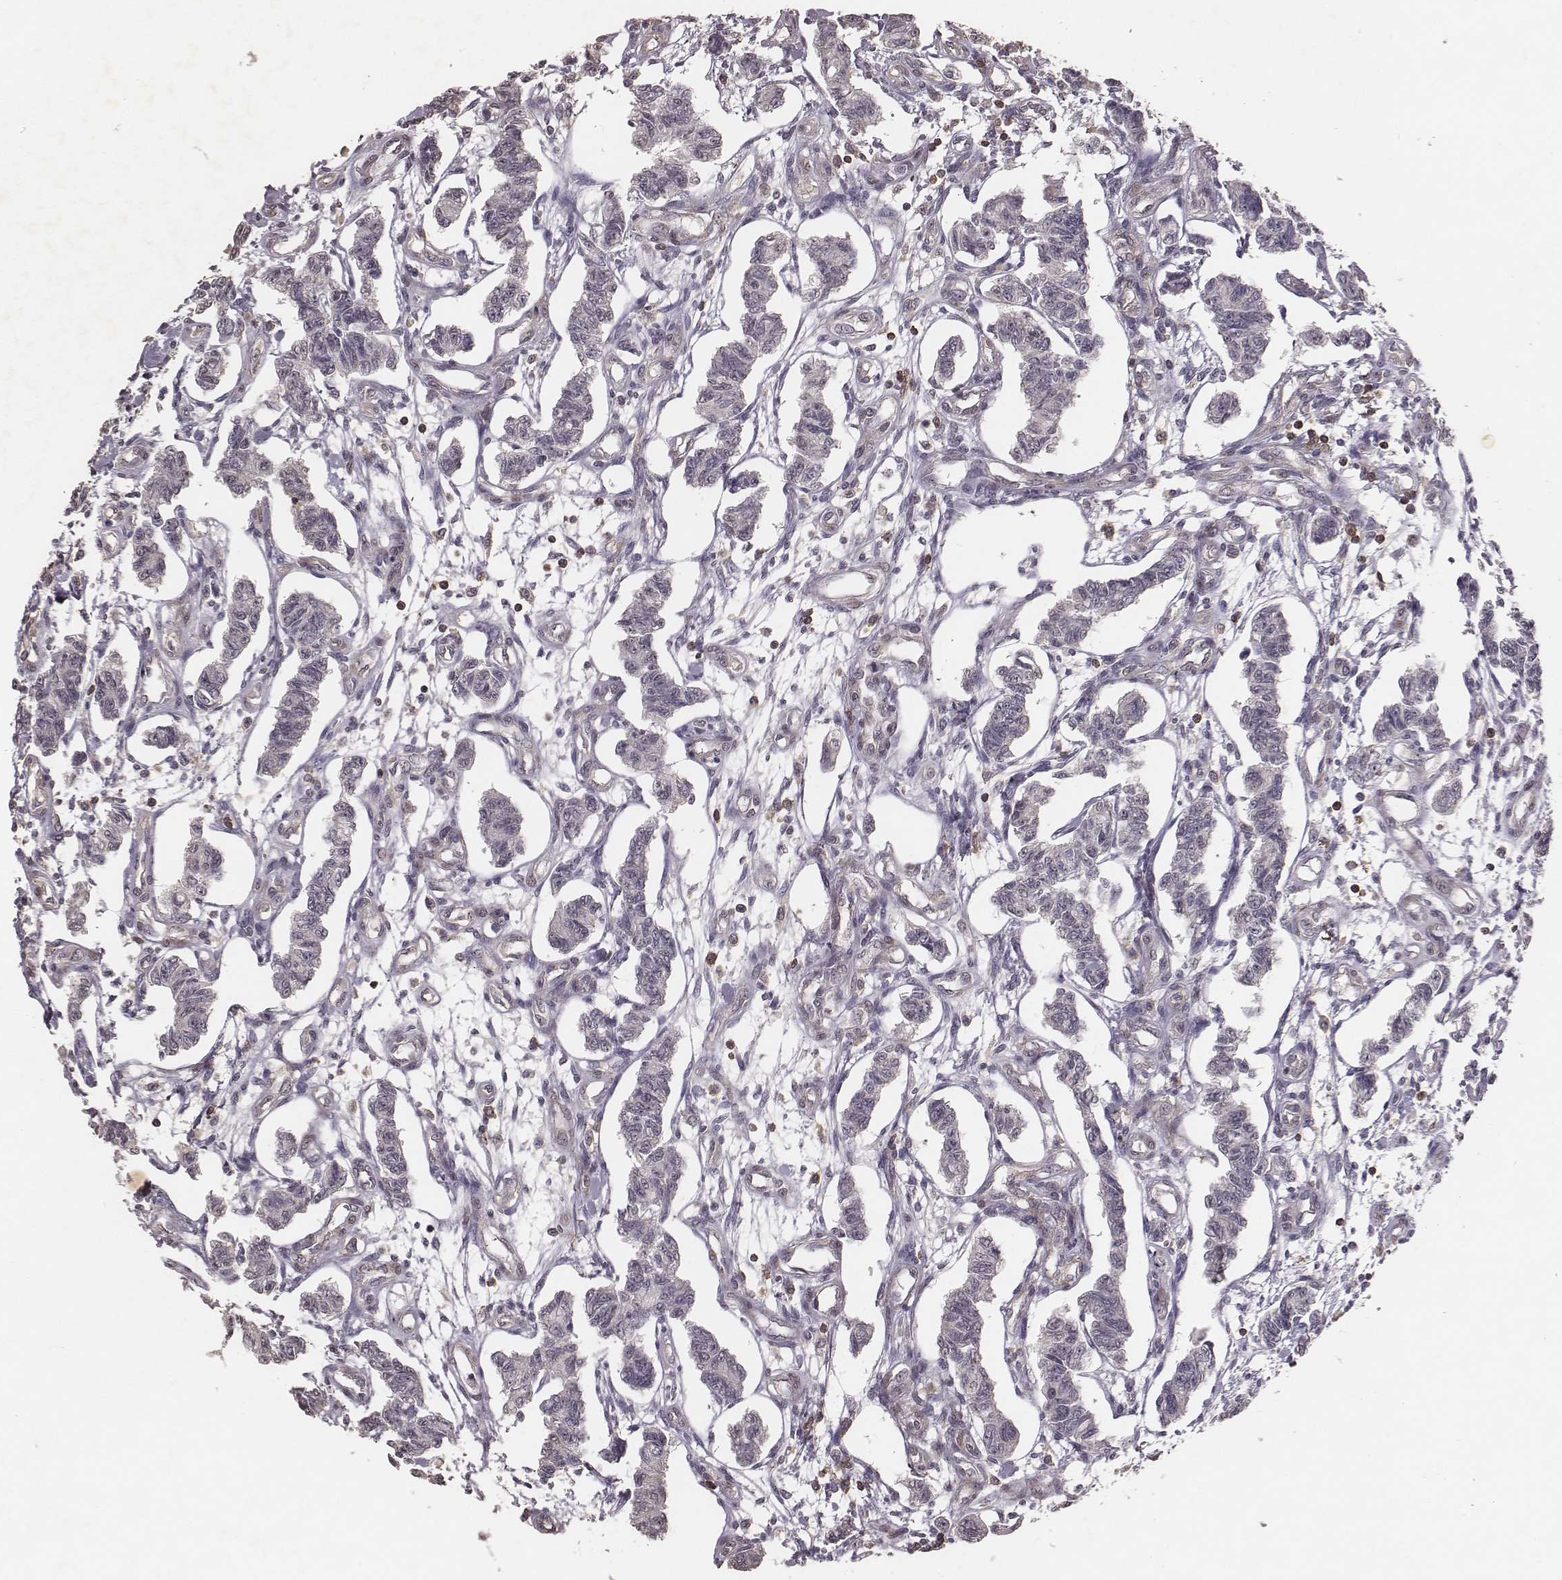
{"staining": {"intensity": "negative", "quantity": "none", "location": "none"}, "tissue": "carcinoid", "cell_type": "Tumor cells", "image_type": "cancer", "snomed": [{"axis": "morphology", "description": "Carcinoid, malignant, NOS"}, {"axis": "topography", "description": "Kidney"}], "caption": "High magnification brightfield microscopy of carcinoid (malignant) stained with DAB (brown) and counterstained with hematoxylin (blue): tumor cells show no significant positivity.", "gene": "PILRA", "patient": {"sex": "female", "age": 41}}